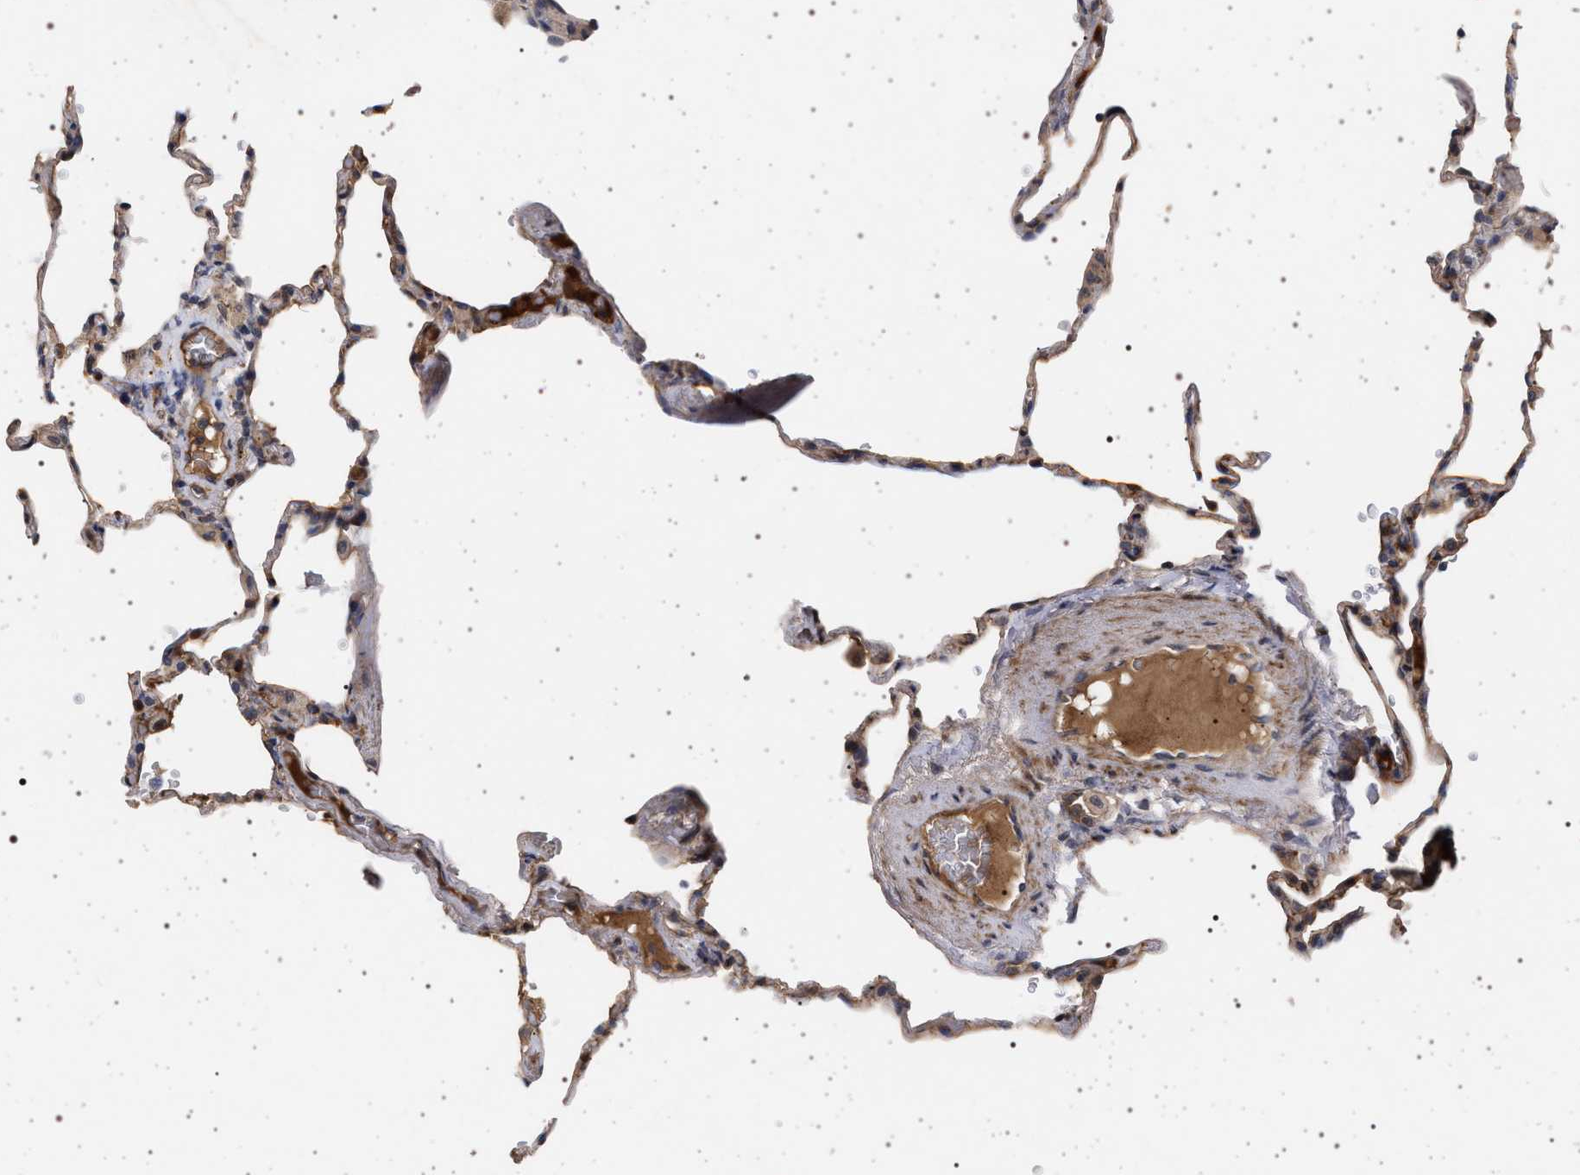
{"staining": {"intensity": "moderate", "quantity": "25%-75%", "location": "cytoplasmic/membranous"}, "tissue": "lung", "cell_type": "Alveolar cells", "image_type": "normal", "snomed": [{"axis": "morphology", "description": "Normal tissue, NOS"}, {"axis": "topography", "description": "Lung"}], "caption": "Lung stained for a protein exhibits moderate cytoplasmic/membranous positivity in alveolar cells. (brown staining indicates protein expression, while blue staining denotes nuclei).", "gene": "RBM48", "patient": {"sex": "male", "age": 59}}